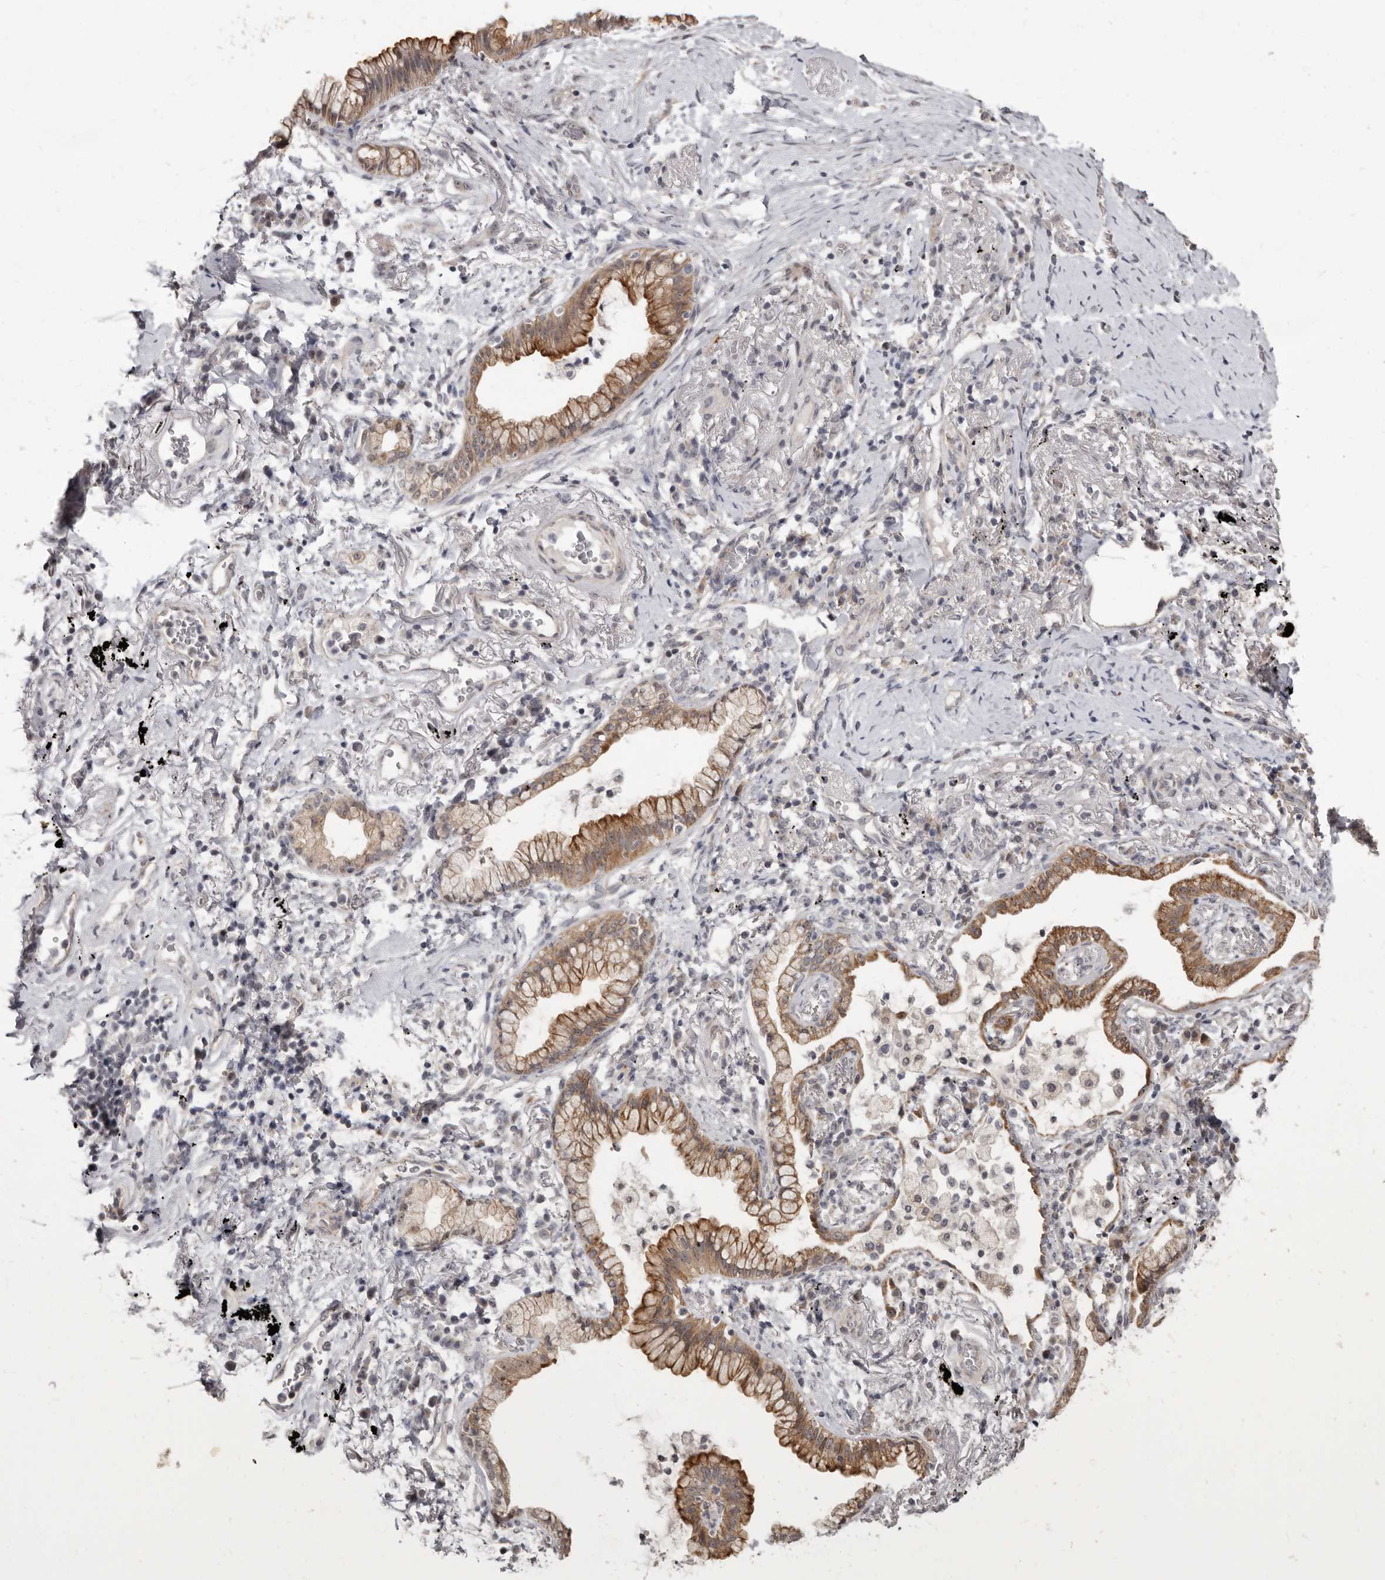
{"staining": {"intensity": "moderate", "quantity": ">75%", "location": "cytoplasmic/membranous"}, "tissue": "lung cancer", "cell_type": "Tumor cells", "image_type": "cancer", "snomed": [{"axis": "morphology", "description": "Adenocarcinoma, NOS"}, {"axis": "topography", "description": "Lung"}], "caption": "Immunohistochemistry (IHC) (DAB) staining of human lung adenocarcinoma shows moderate cytoplasmic/membranous protein positivity in approximately >75% of tumor cells. (DAB (3,3'-diaminobenzidine) IHC, brown staining for protein, blue staining for nuclei).", "gene": "BAD", "patient": {"sex": "female", "age": 70}}